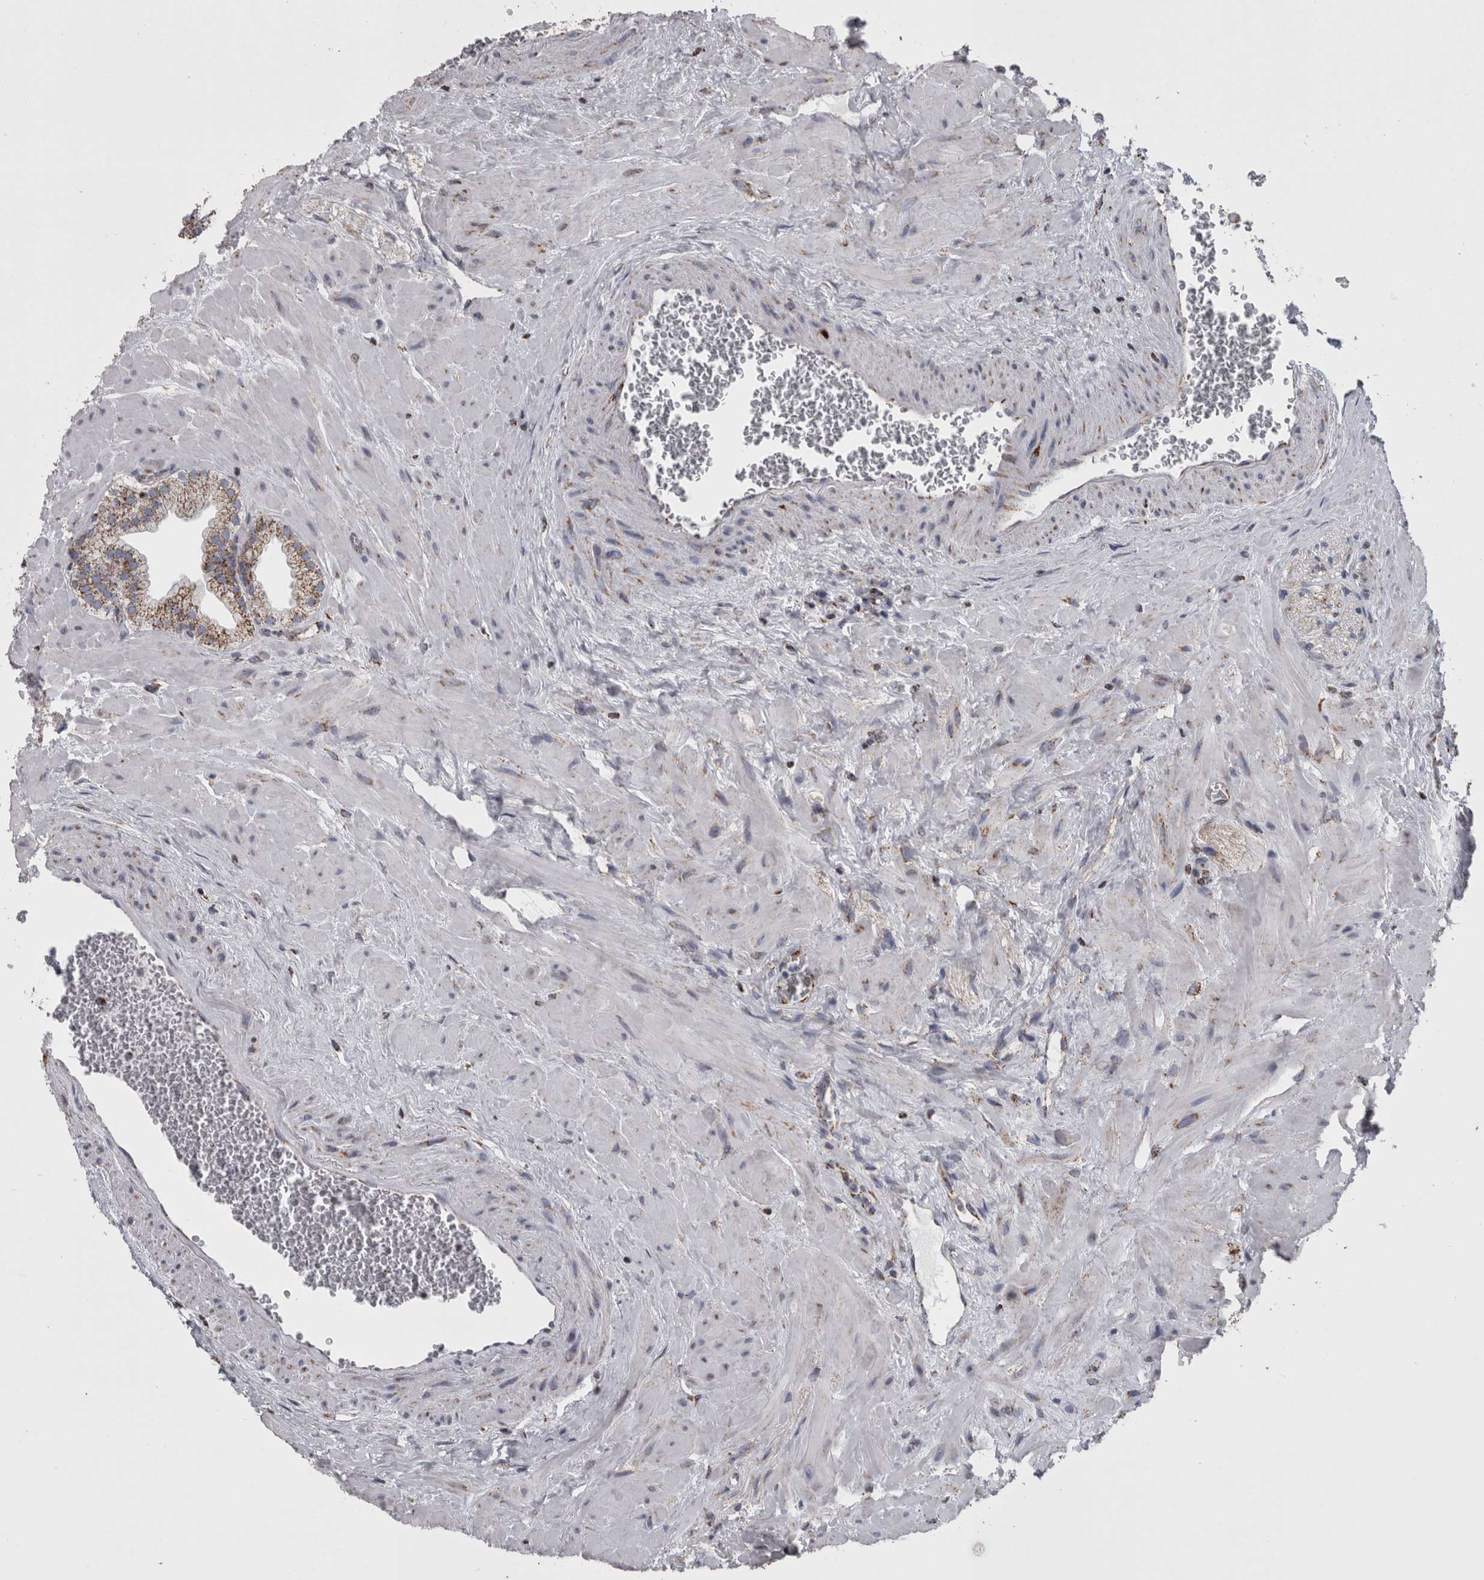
{"staining": {"intensity": "strong", "quantity": ">75%", "location": "cytoplasmic/membranous"}, "tissue": "prostate", "cell_type": "Glandular cells", "image_type": "normal", "snomed": [{"axis": "morphology", "description": "Normal tissue, NOS"}, {"axis": "morphology", "description": "Urothelial carcinoma, Low grade"}, {"axis": "topography", "description": "Urinary bladder"}, {"axis": "topography", "description": "Prostate"}], "caption": "Prostate stained with a protein marker demonstrates strong staining in glandular cells.", "gene": "MDH2", "patient": {"sex": "male", "age": 60}}